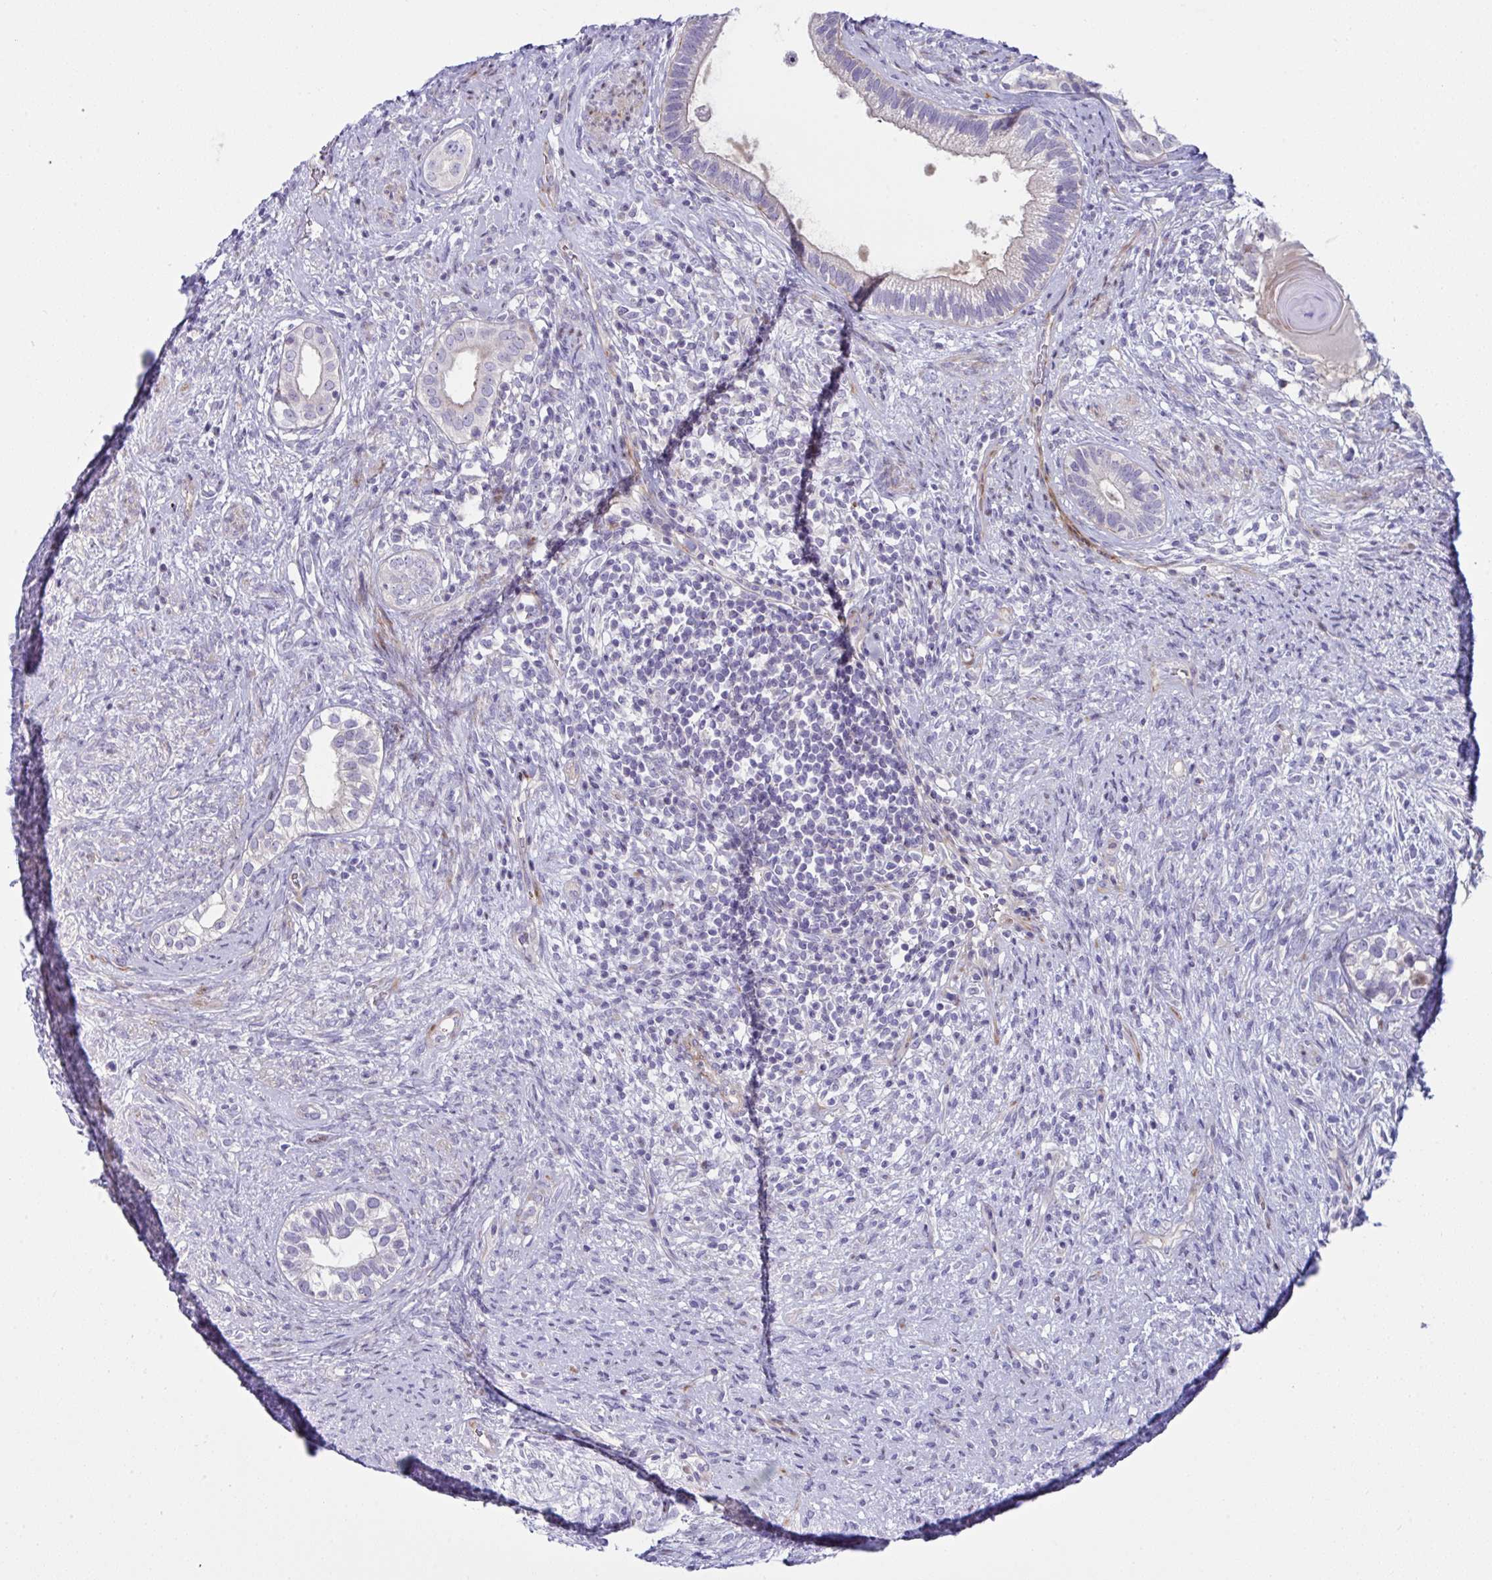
{"staining": {"intensity": "negative", "quantity": "none", "location": "none"}, "tissue": "testis cancer", "cell_type": "Tumor cells", "image_type": "cancer", "snomed": [{"axis": "morphology", "description": "Seminoma, NOS"}, {"axis": "morphology", "description": "Carcinoma, Embryonal, NOS"}, {"axis": "topography", "description": "Testis"}], "caption": "Seminoma (testis) was stained to show a protein in brown. There is no significant staining in tumor cells. The staining is performed using DAB (3,3'-diaminobenzidine) brown chromogen with nuclei counter-stained in using hematoxylin.", "gene": "ZNF713", "patient": {"sex": "male", "age": 41}}